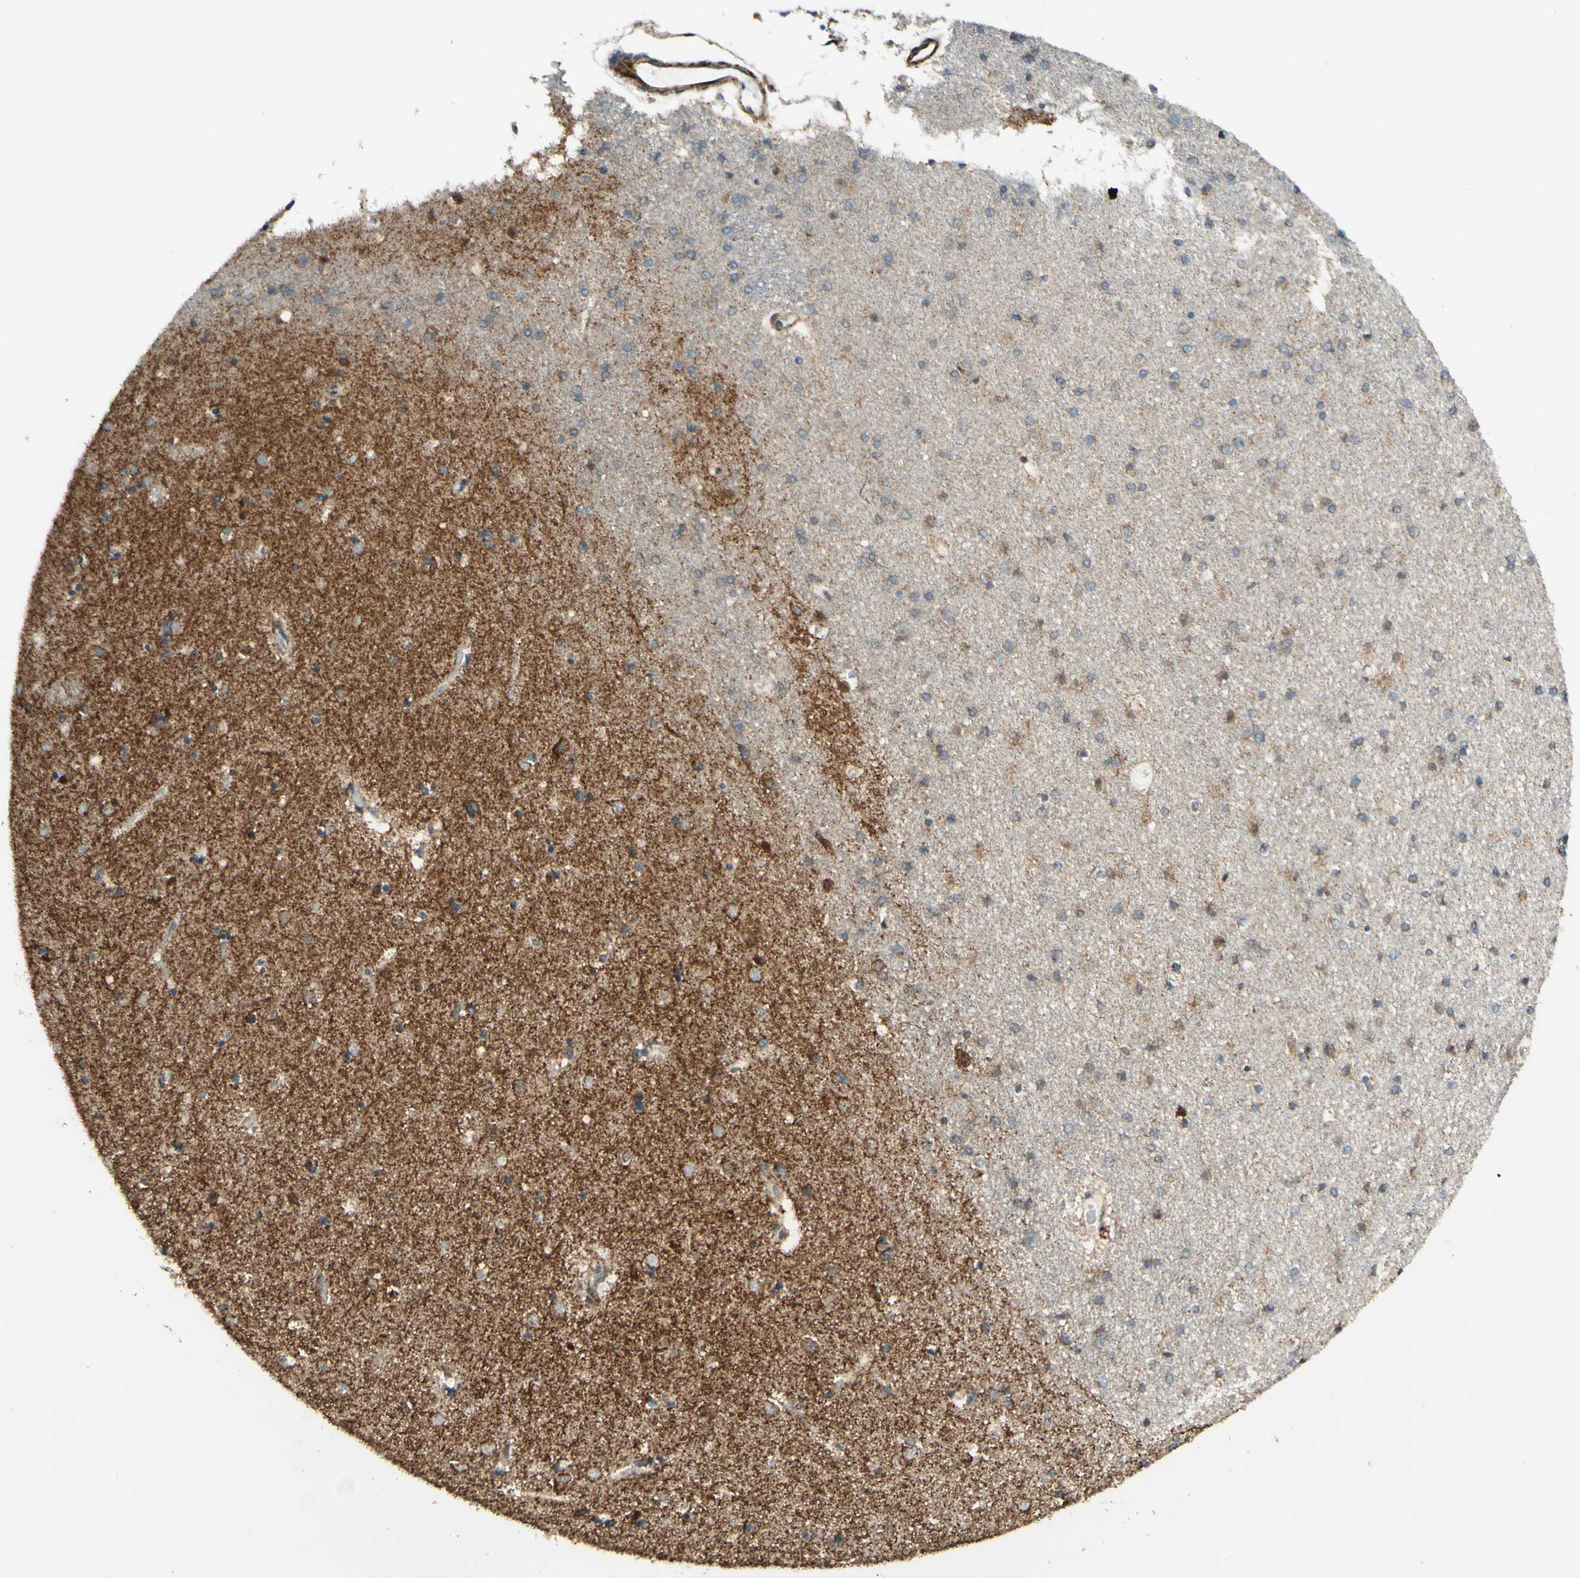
{"staining": {"intensity": "weak", "quantity": "25%-75%", "location": "cytoplasmic/membranous"}, "tissue": "caudate", "cell_type": "Glial cells", "image_type": "normal", "snomed": [{"axis": "morphology", "description": "Normal tissue, NOS"}, {"axis": "topography", "description": "Lateral ventricle wall"}], "caption": "Caudate stained for a protein exhibits weak cytoplasmic/membranous positivity in glial cells. Using DAB (3,3'-diaminobenzidine) (brown) and hematoxylin (blue) stains, captured at high magnification using brightfield microscopy.", "gene": "DHRS3", "patient": {"sex": "female", "age": 54}}